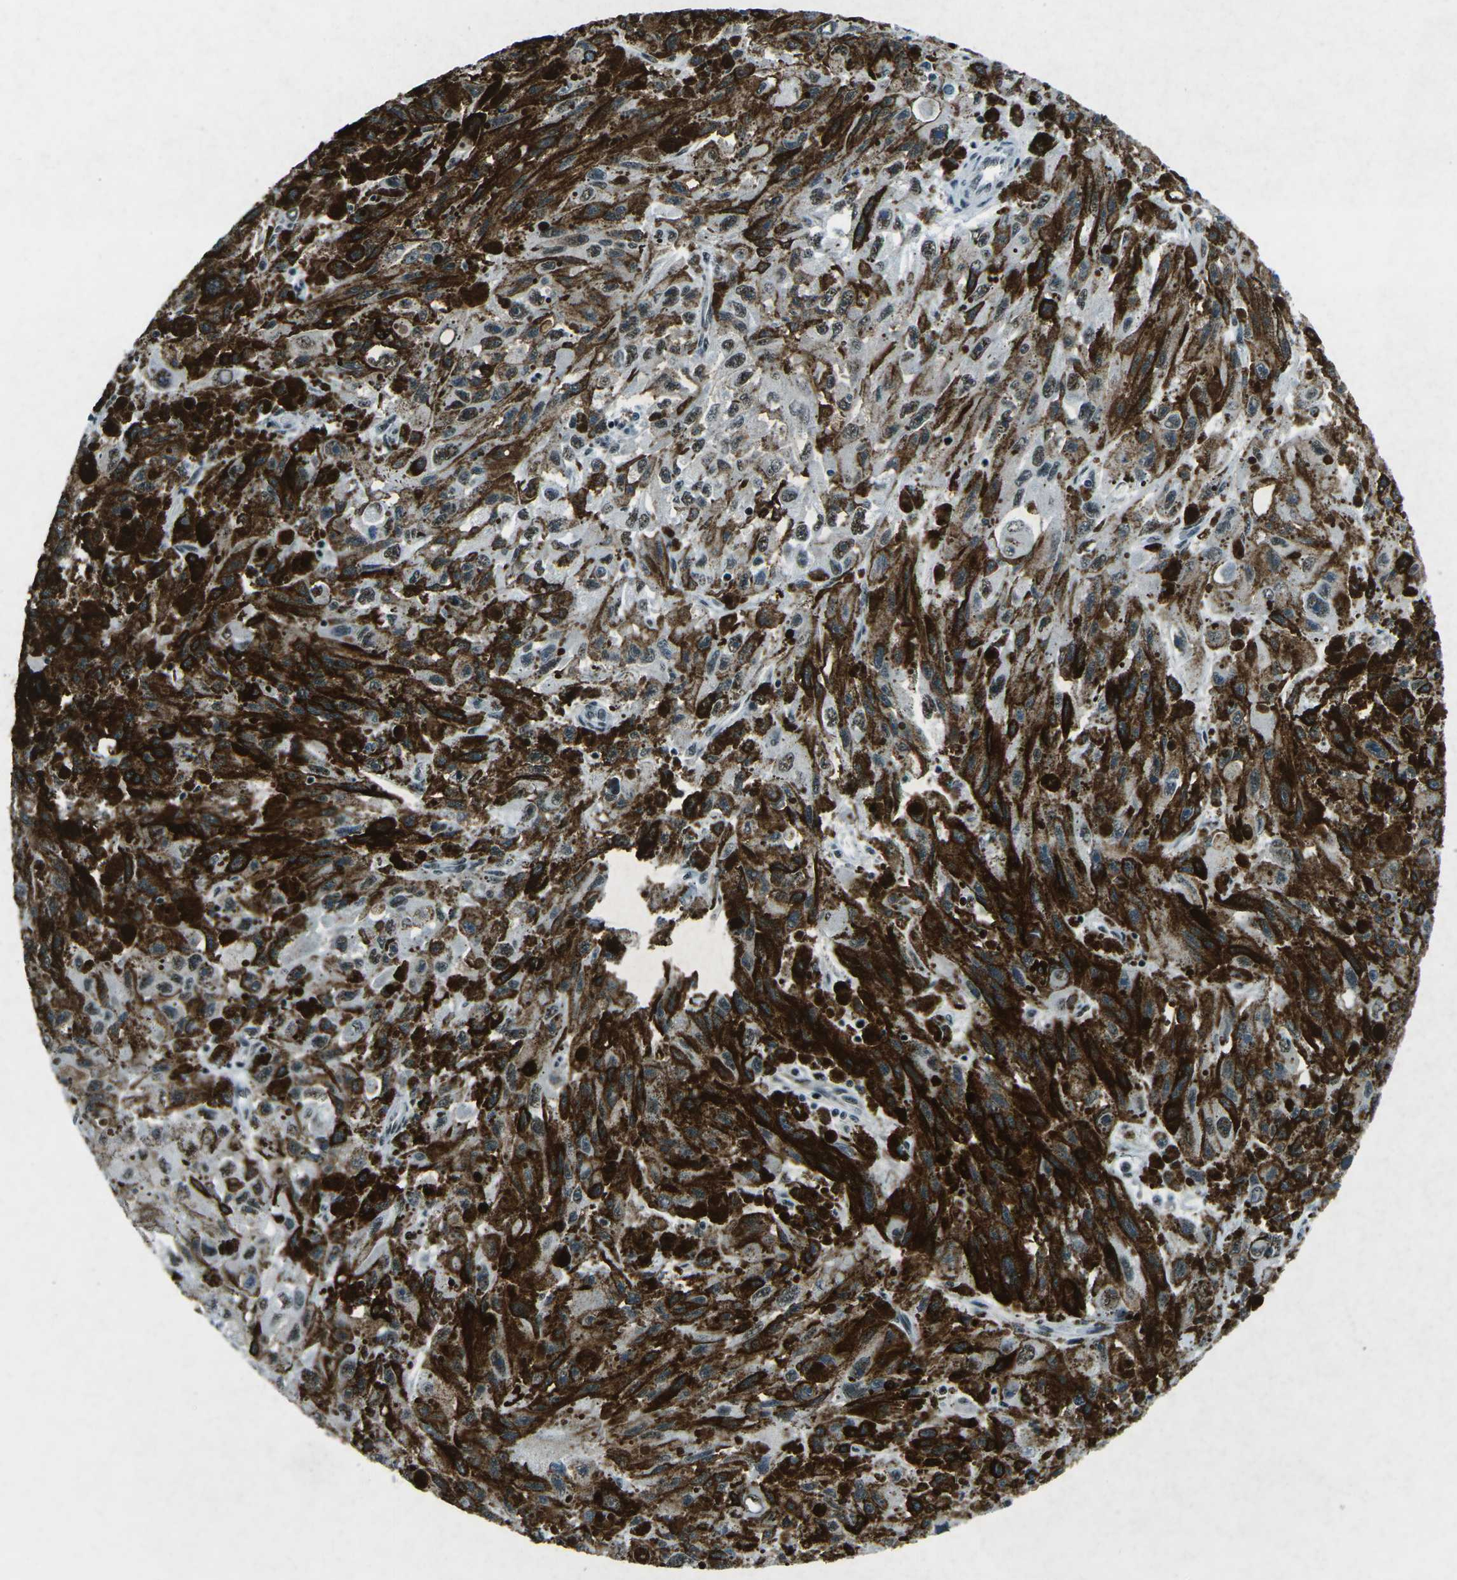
{"staining": {"intensity": "moderate", "quantity": ">75%", "location": "cytoplasmic/membranous,nuclear"}, "tissue": "melanoma", "cell_type": "Tumor cells", "image_type": "cancer", "snomed": [{"axis": "morphology", "description": "Malignant melanoma, NOS"}, {"axis": "topography", "description": "Skin"}], "caption": "Melanoma stained with a brown dye reveals moderate cytoplasmic/membranous and nuclear positive positivity in approximately >75% of tumor cells.", "gene": "RBL2", "patient": {"sex": "female", "age": 104}}